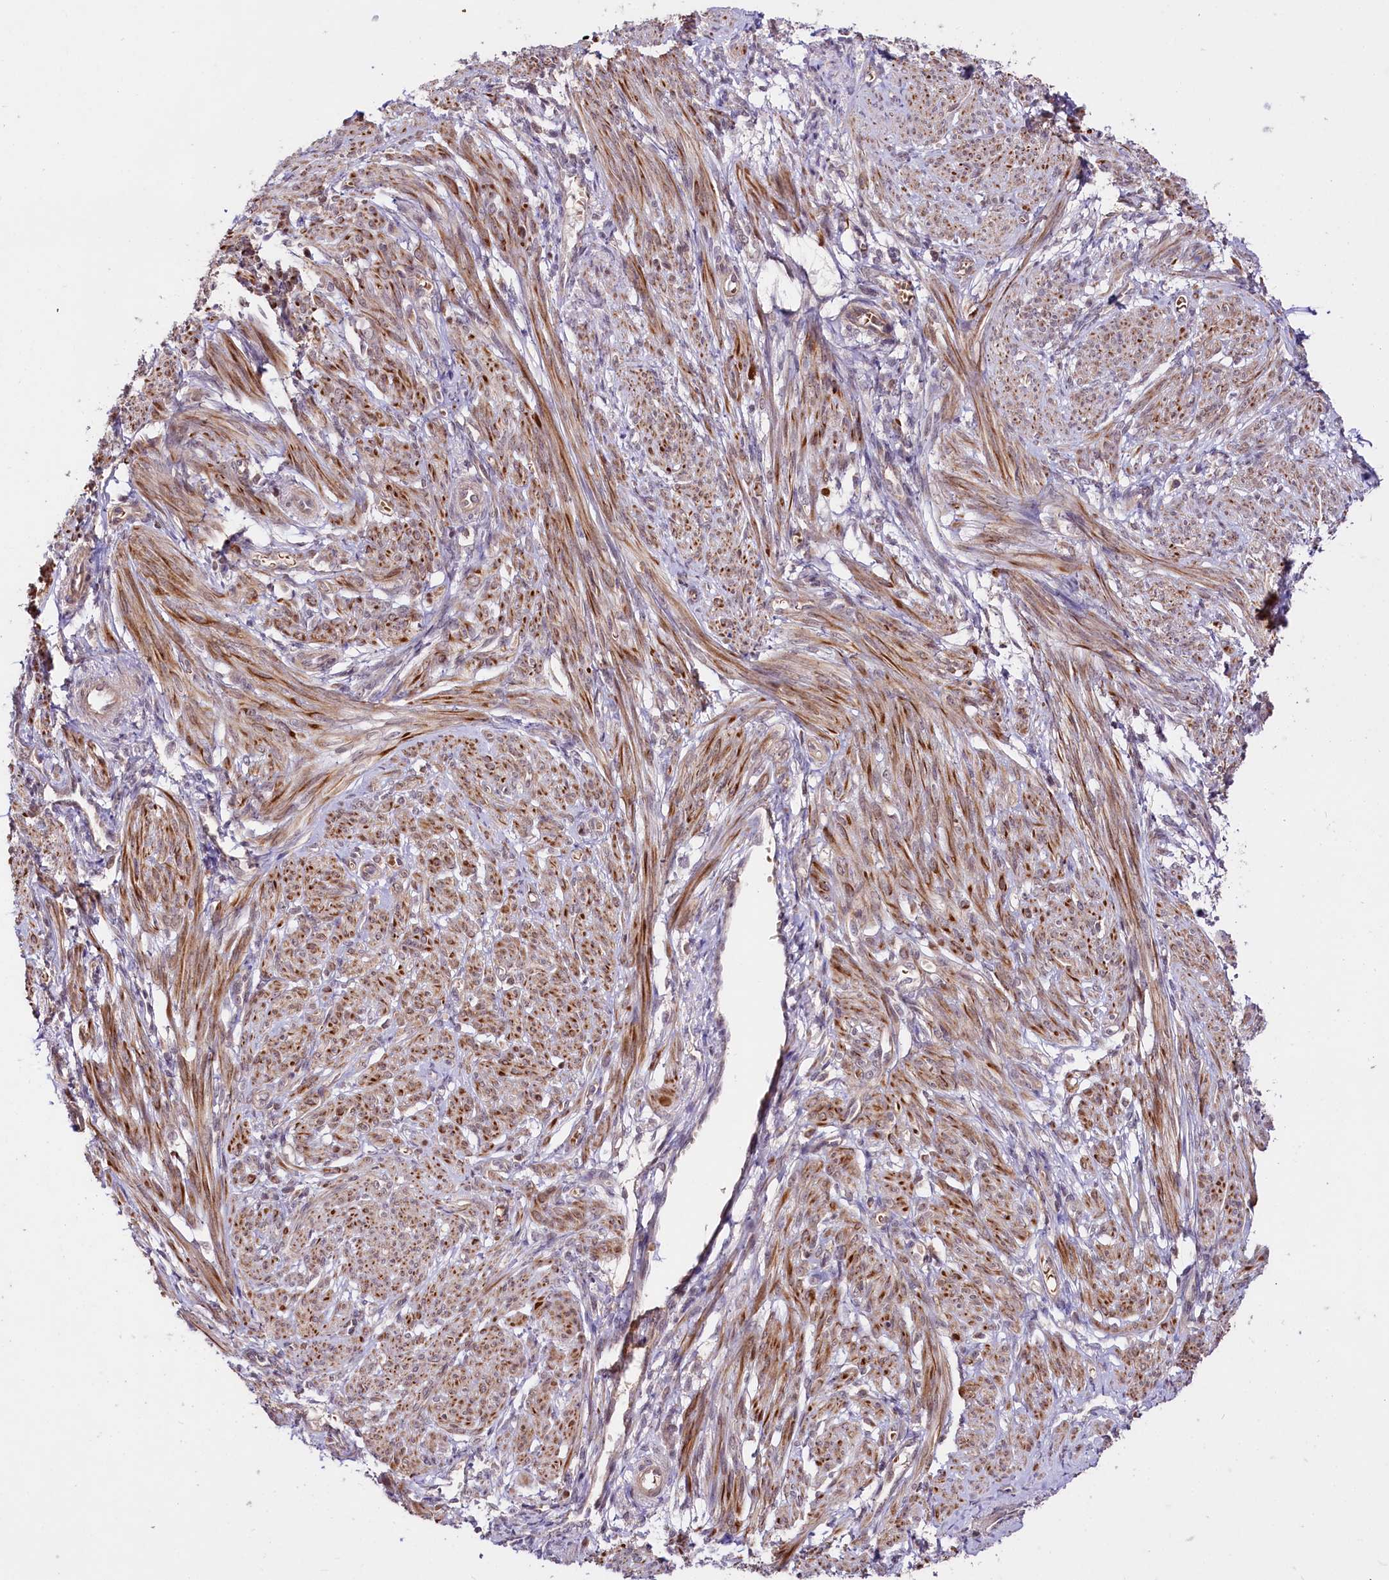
{"staining": {"intensity": "strong", "quantity": "25%-75%", "location": "cytoplasmic/membranous"}, "tissue": "smooth muscle", "cell_type": "Smooth muscle cells", "image_type": "normal", "snomed": [{"axis": "morphology", "description": "Normal tissue, NOS"}, {"axis": "topography", "description": "Smooth muscle"}], "caption": "Smooth muscle stained with immunohistochemistry displays strong cytoplasmic/membranous staining in approximately 25%-75% of smooth muscle cells.", "gene": "TAFAZZIN", "patient": {"sex": "female", "age": 39}}